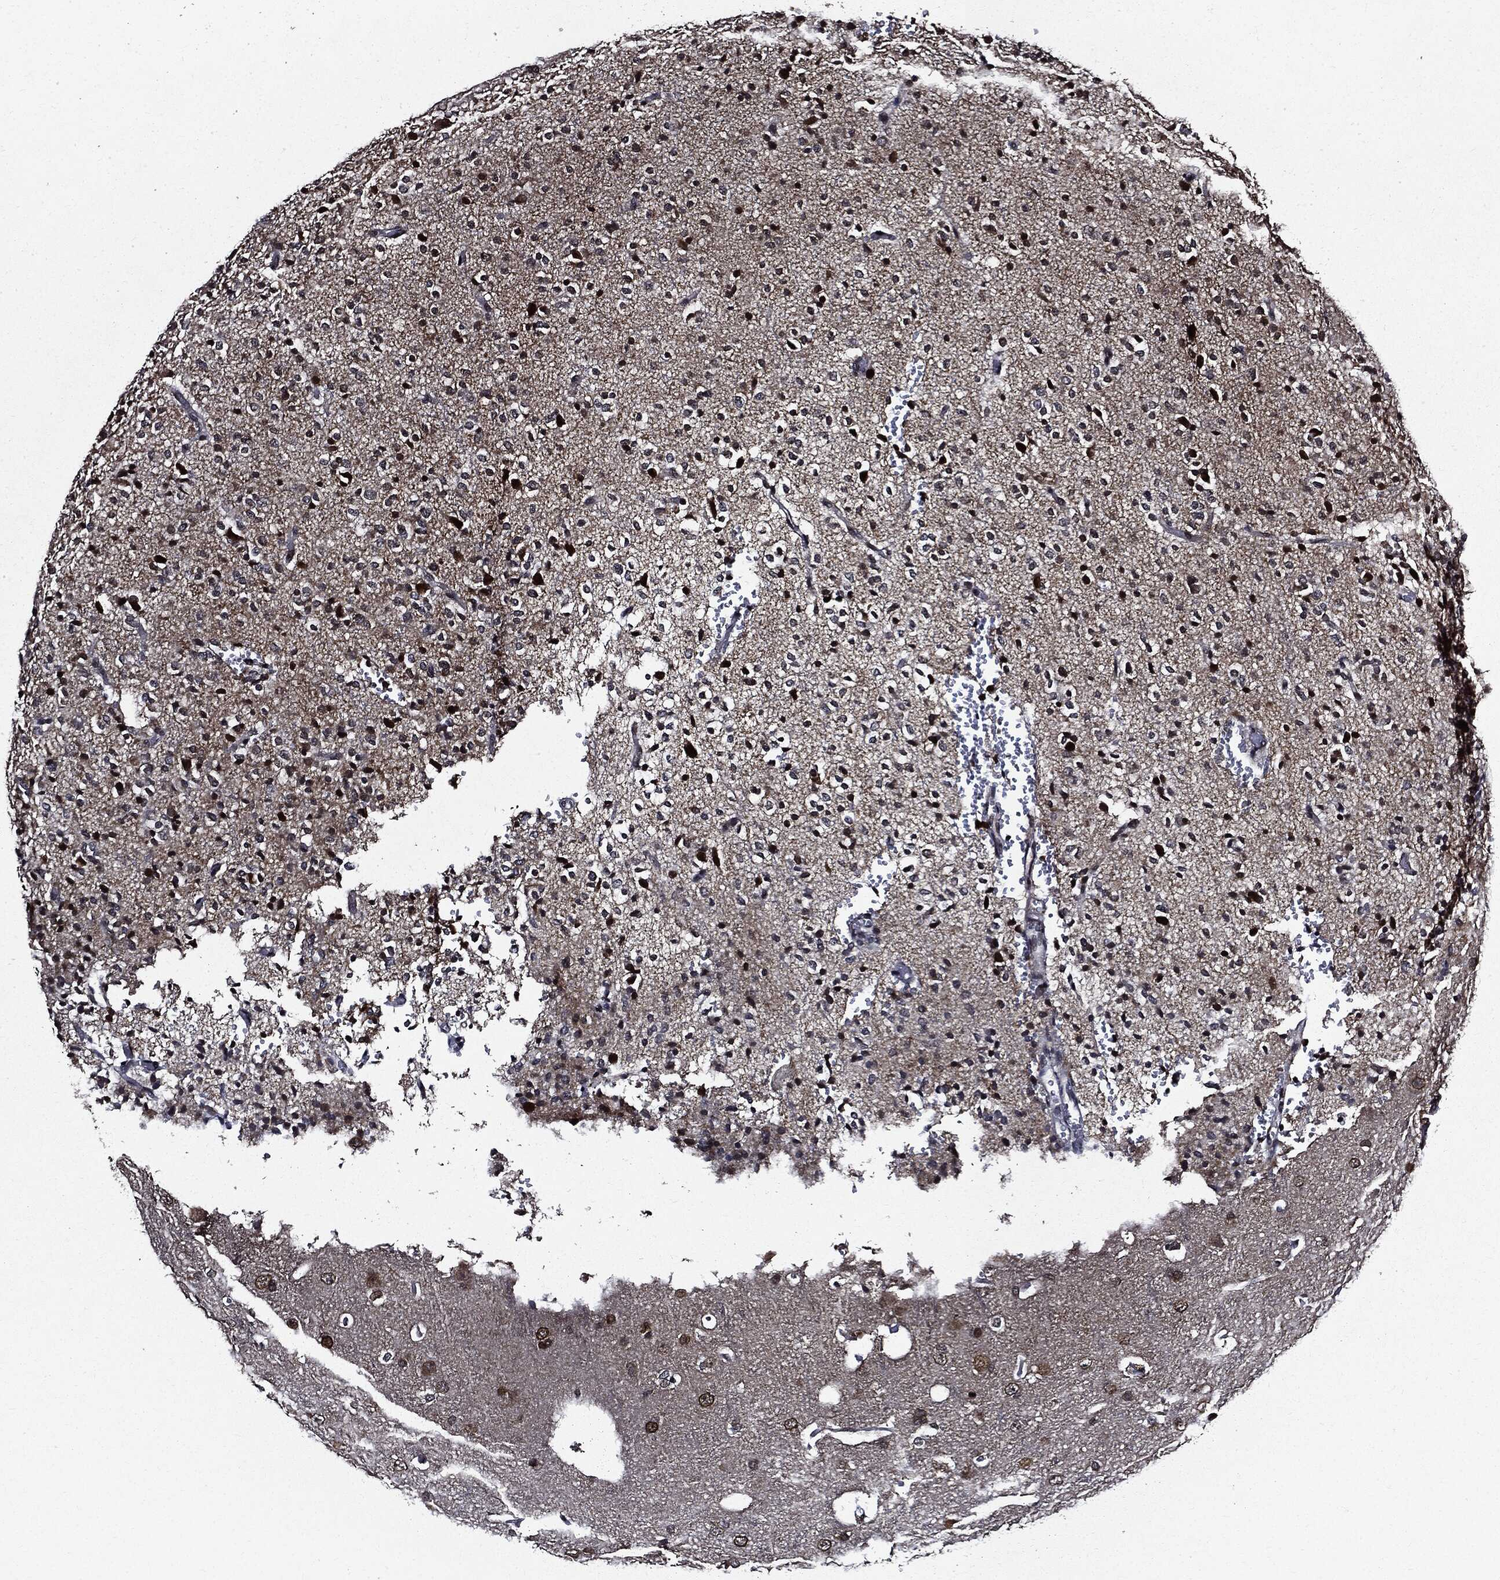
{"staining": {"intensity": "moderate", "quantity": "25%-75%", "location": "nuclear"}, "tissue": "glioma", "cell_type": "Tumor cells", "image_type": "cancer", "snomed": [{"axis": "morphology", "description": "Glioma, malignant, Low grade"}, {"axis": "topography", "description": "Brain"}], "caption": "Approximately 25%-75% of tumor cells in glioma display moderate nuclear protein positivity as visualized by brown immunohistochemical staining.", "gene": "SUGT1", "patient": {"sex": "male", "age": 41}}